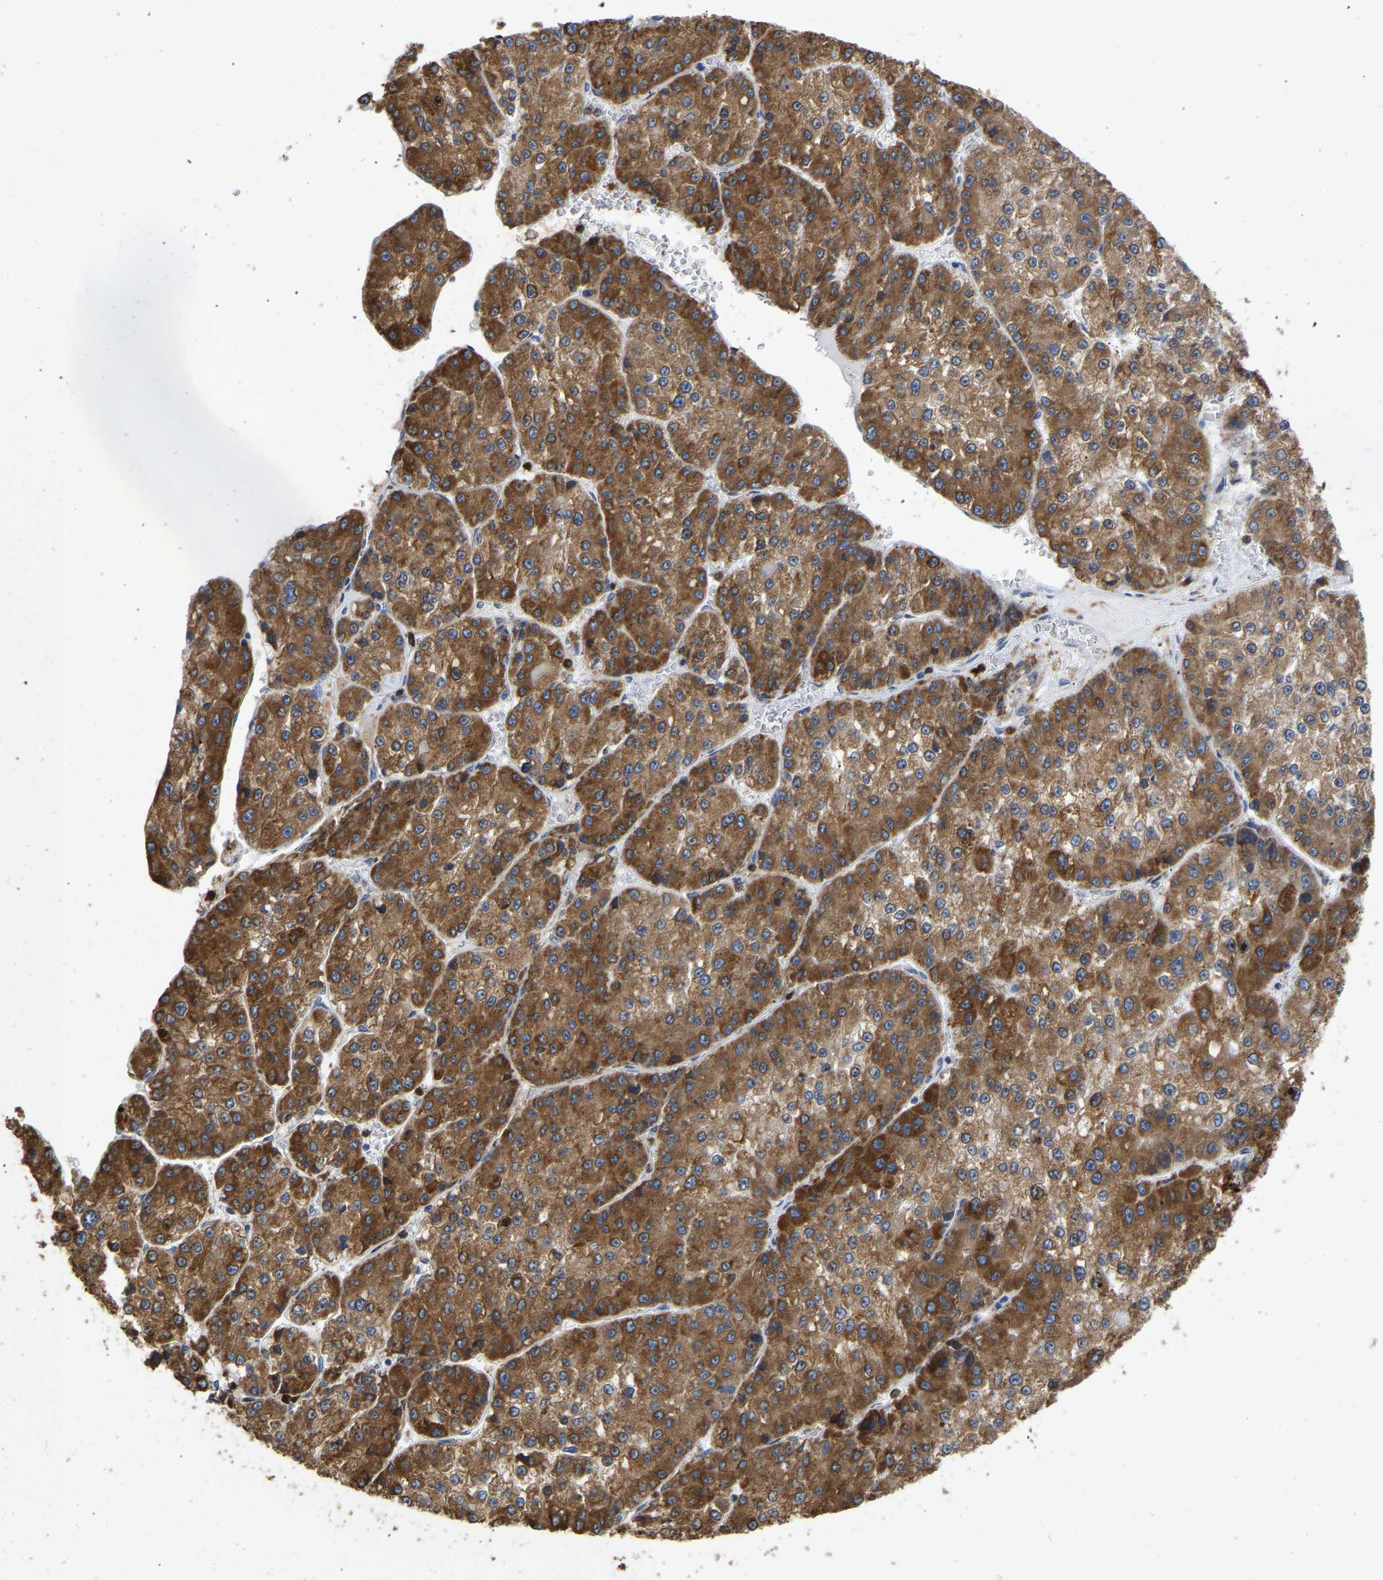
{"staining": {"intensity": "strong", "quantity": ">75%", "location": "cytoplasmic/membranous"}, "tissue": "liver cancer", "cell_type": "Tumor cells", "image_type": "cancer", "snomed": [{"axis": "morphology", "description": "Carcinoma, Hepatocellular, NOS"}, {"axis": "topography", "description": "Liver"}], "caption": "Strong cytoplasmic/membranous expression is appreciated in approximately >75% of tumor cells in hepatocellular carcinoma (liver).", "gene": "P4HB", "patient": {"sex": "female", "age": 73}}